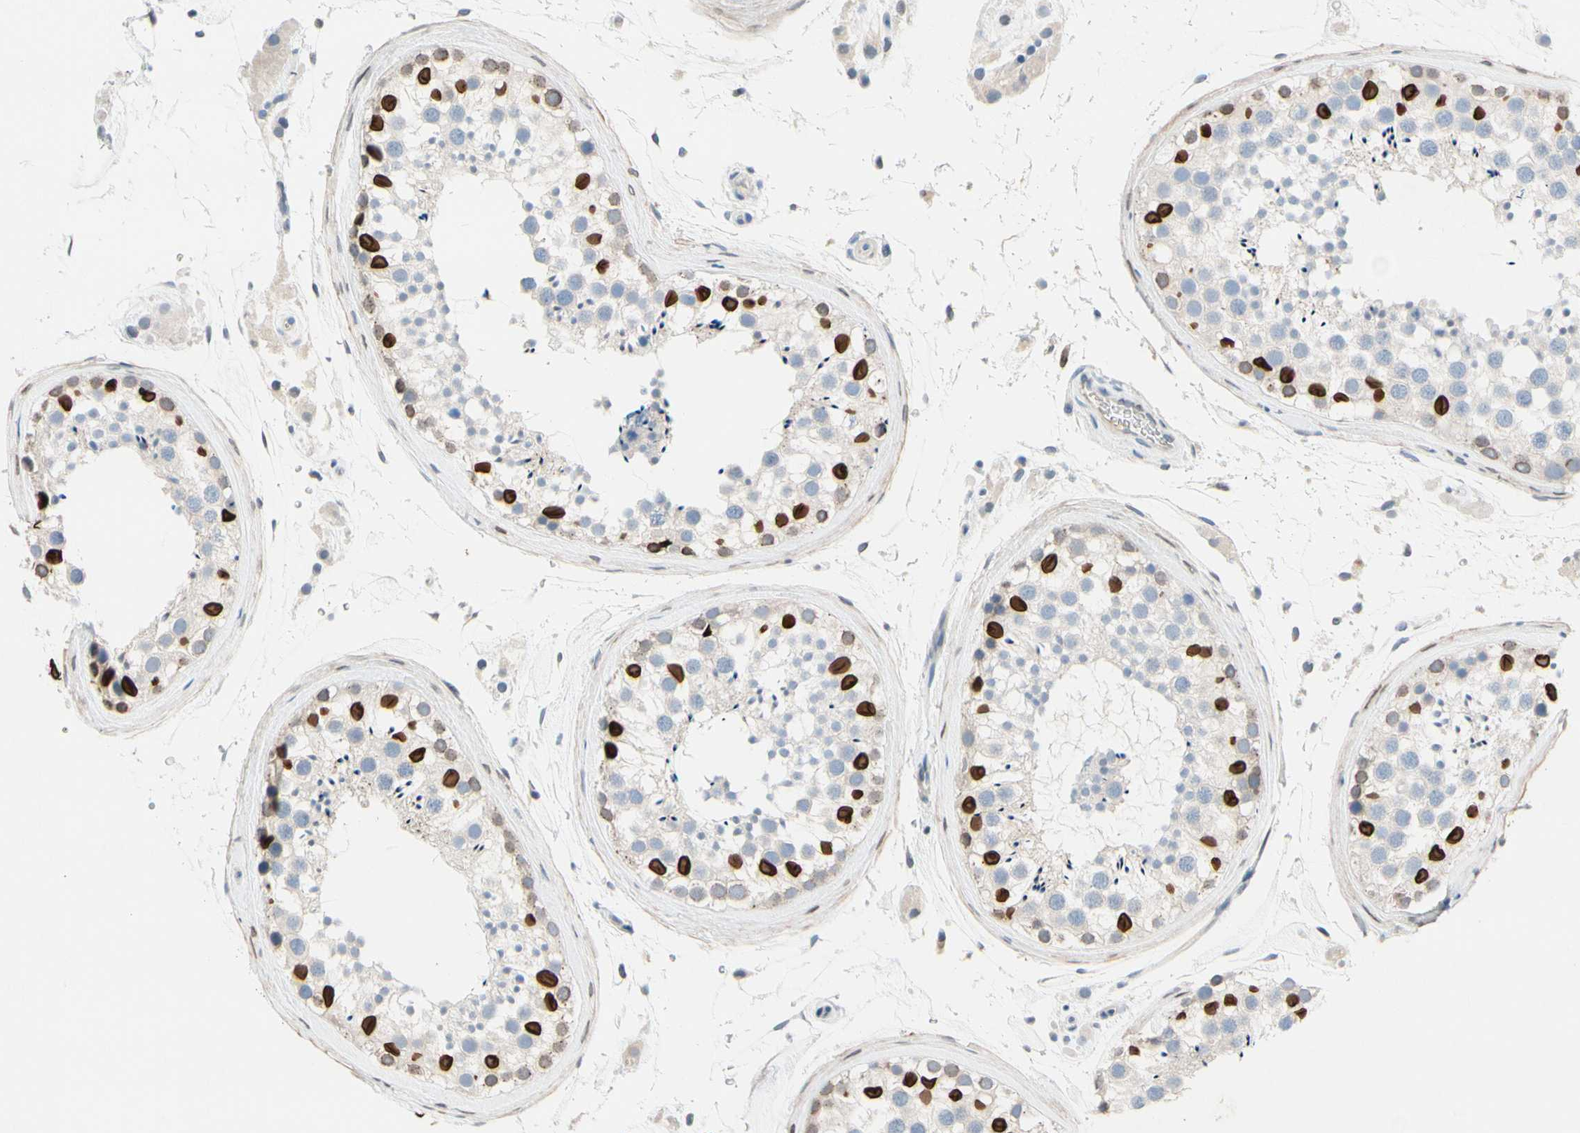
{"staining": {"intensity": "strong", "quantity": "<25%", "location": "nuclear"}, "tissue": "testis", "cell_type": "Cells in seminiferous ducts", "image_type": "normal", "snomed": [{"axis": "morphology", "description": "Normal tissue, NOS"}, {"axis": "topography", "description": "Testis"}], "caption": "This photomicrograph displays immunohistochemistry (IHC) staining of unremarkable human testis, with medium strong nuclear staining in approximately <25% of cells in seminiferous ducts.", "gene": "ZNF132", "patient": {"sex": "male", "age": 46}}